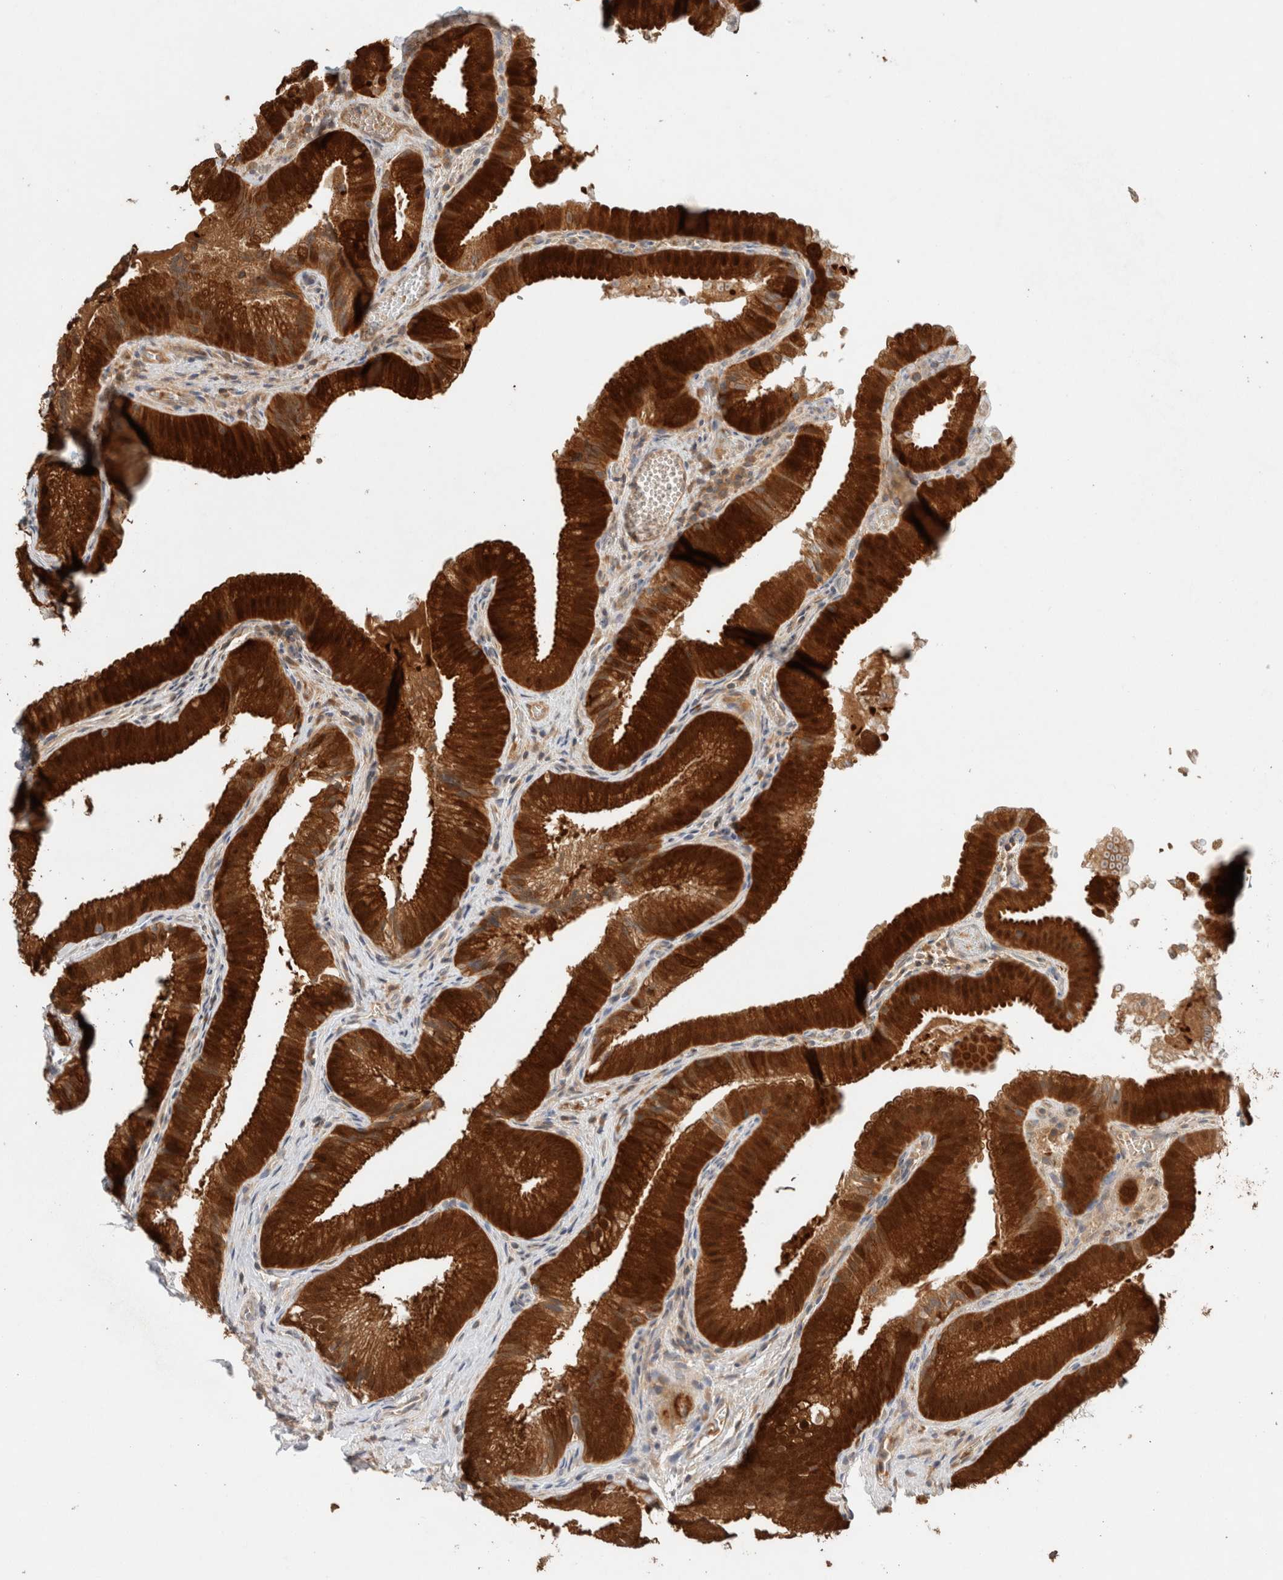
{"staining": {"intensity": "strong", "quantity": ">75%", "location": "cytoplasmic/membranous"}, "tissue": "gallbladder", "cell_type": "Glandular cells", "image_type": "normal", "snomed": [{"axis": "morphology", "description": "Normal tissue, NOS"}, {"axis": "topography", "description": "Gallbladder"}], "caption": "Gallbladder was stained to show a protein in brown. There is high levels of strong cytoplasmic/membranous positivity in about >75% of glandular cells.", "gene": "CA13", "patient": {"sex": "female", "age": 30}}